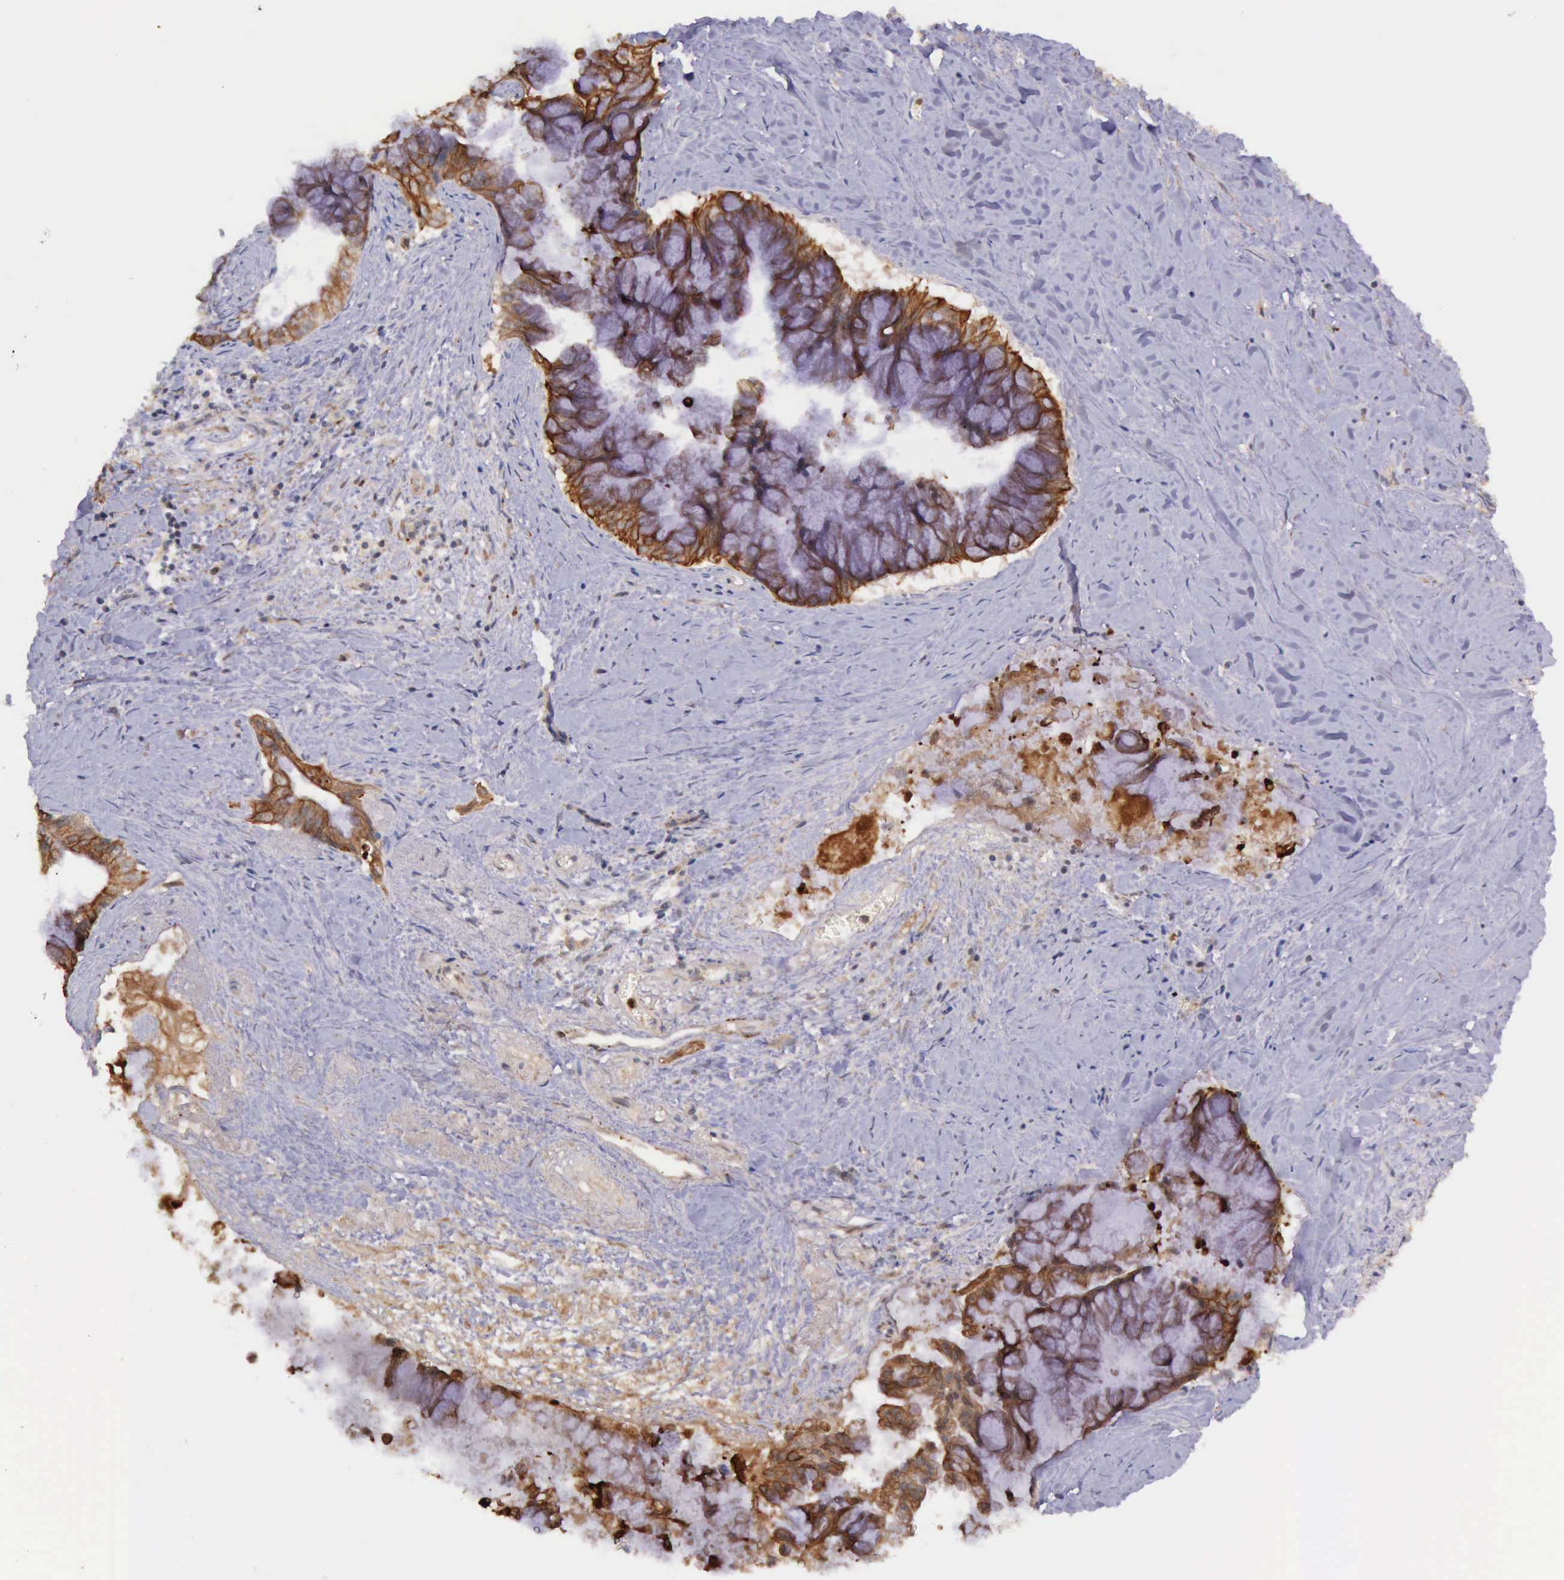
{"staining": {"intensity": "strong", "quantity": ">75%", "location": "cytoplasmic/membranous"}, "tissue": "pancreatic cancer", "cell_type": "Tumor cells", "image_type": "cancer", "snomed": [{"axis": "morphology", "description": "Adenocarcinoma, NOS"}, {"axis": "topography", "description": "Pancreas"}], "caption": "Pancreatic adenocarcinoma was stained to show a protein in brown. There is high levels of strong cytoplasmic/membranous staining in approximately >75% of tumor cells.", "gene": "PRICKLE3", "patient": {"sex": "male", "age": 59}}